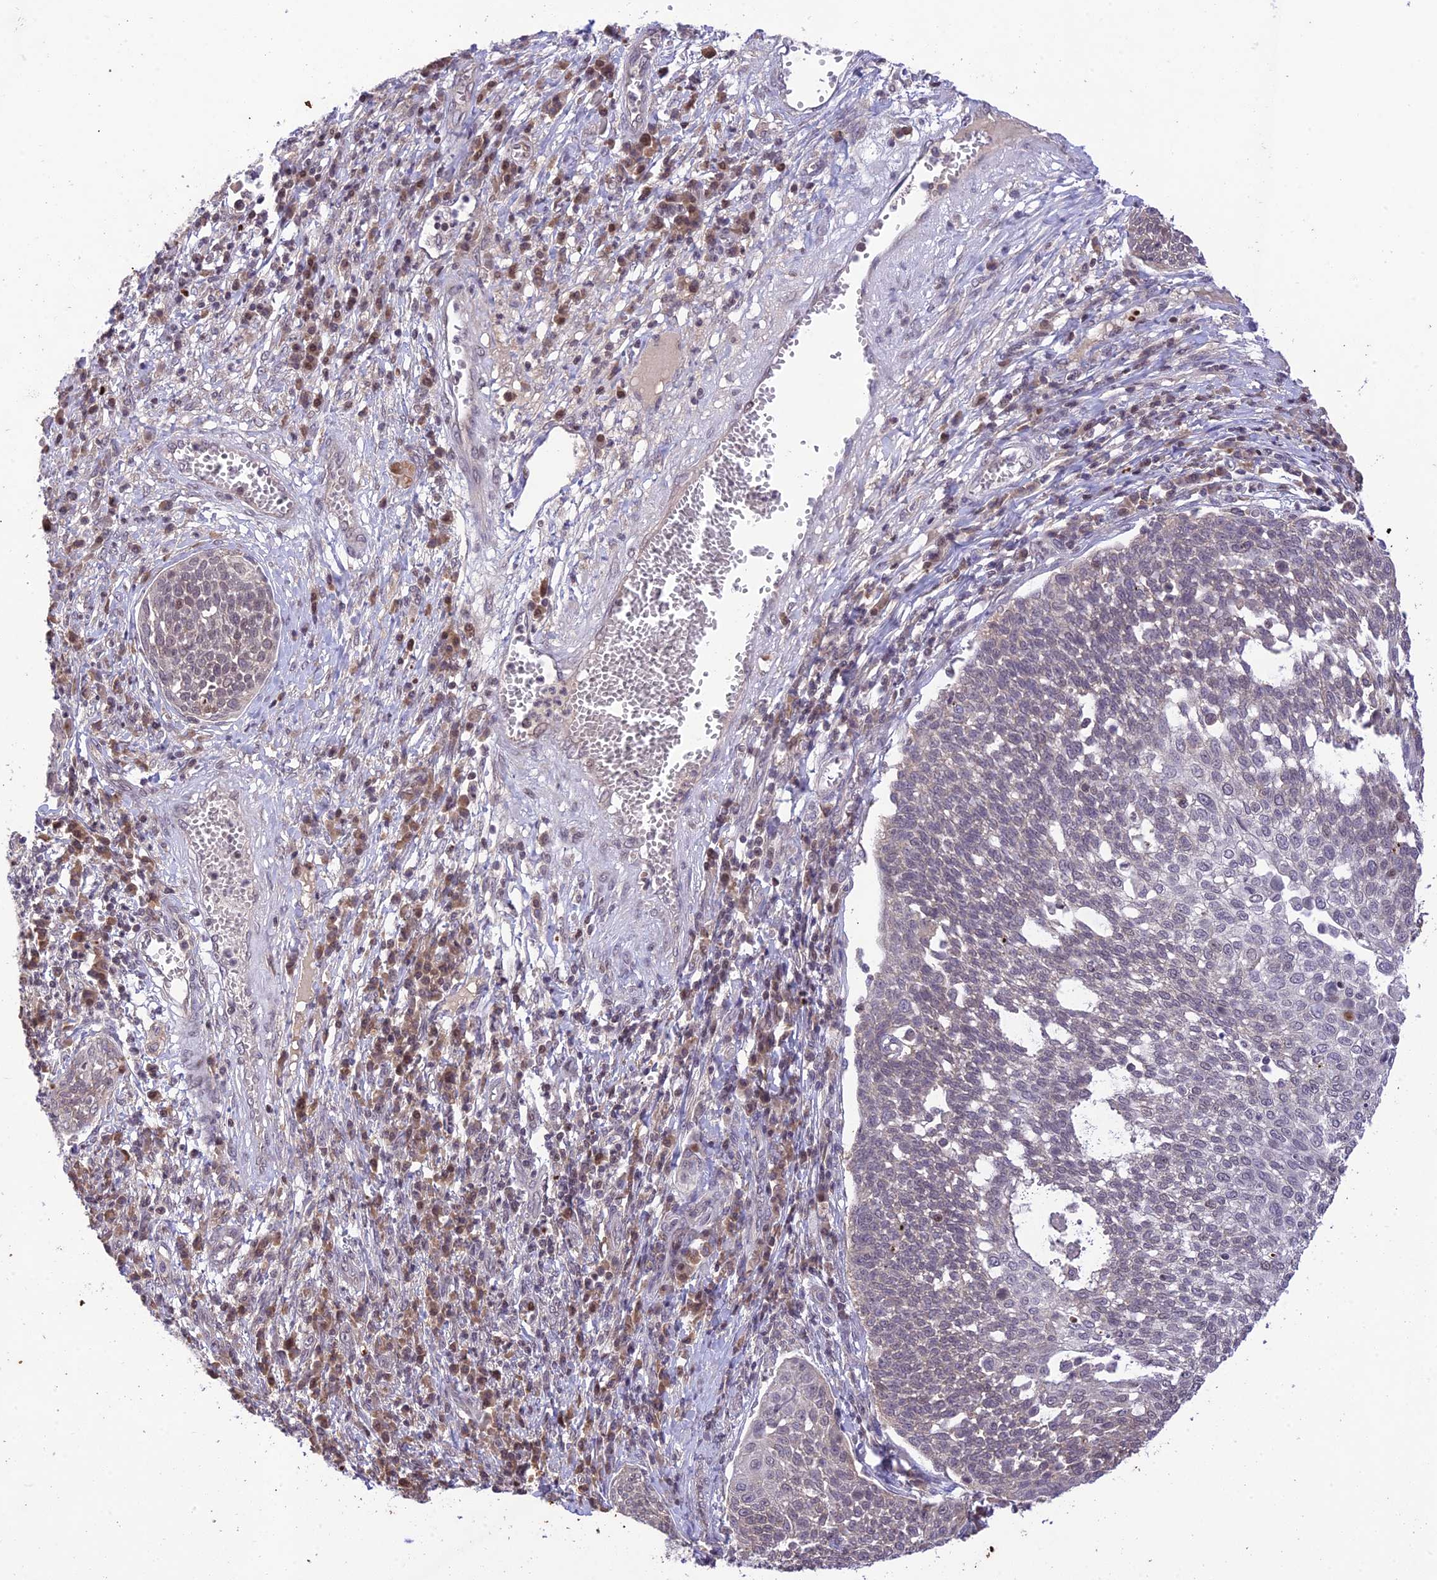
{"staining": {"intensity": "negative", "quantity": "none", "location": "none"}, "tissue": "cervical cancer", "cell_type": "Tumor cells", "image_type": "cancer", "snomed": [{"axis": "morphology", "description": "Squamous cell carcinoma, NOS"}, {"axis": "topography", "description": "Cervix"}], "caption": "A photomicrograph of cervical cancer (squamous cell carcinoma) stained for a protein shows no brown staining in tumor cells.", "gene": "TEKT1", "patient": {"sex": "female", "age": 34}}